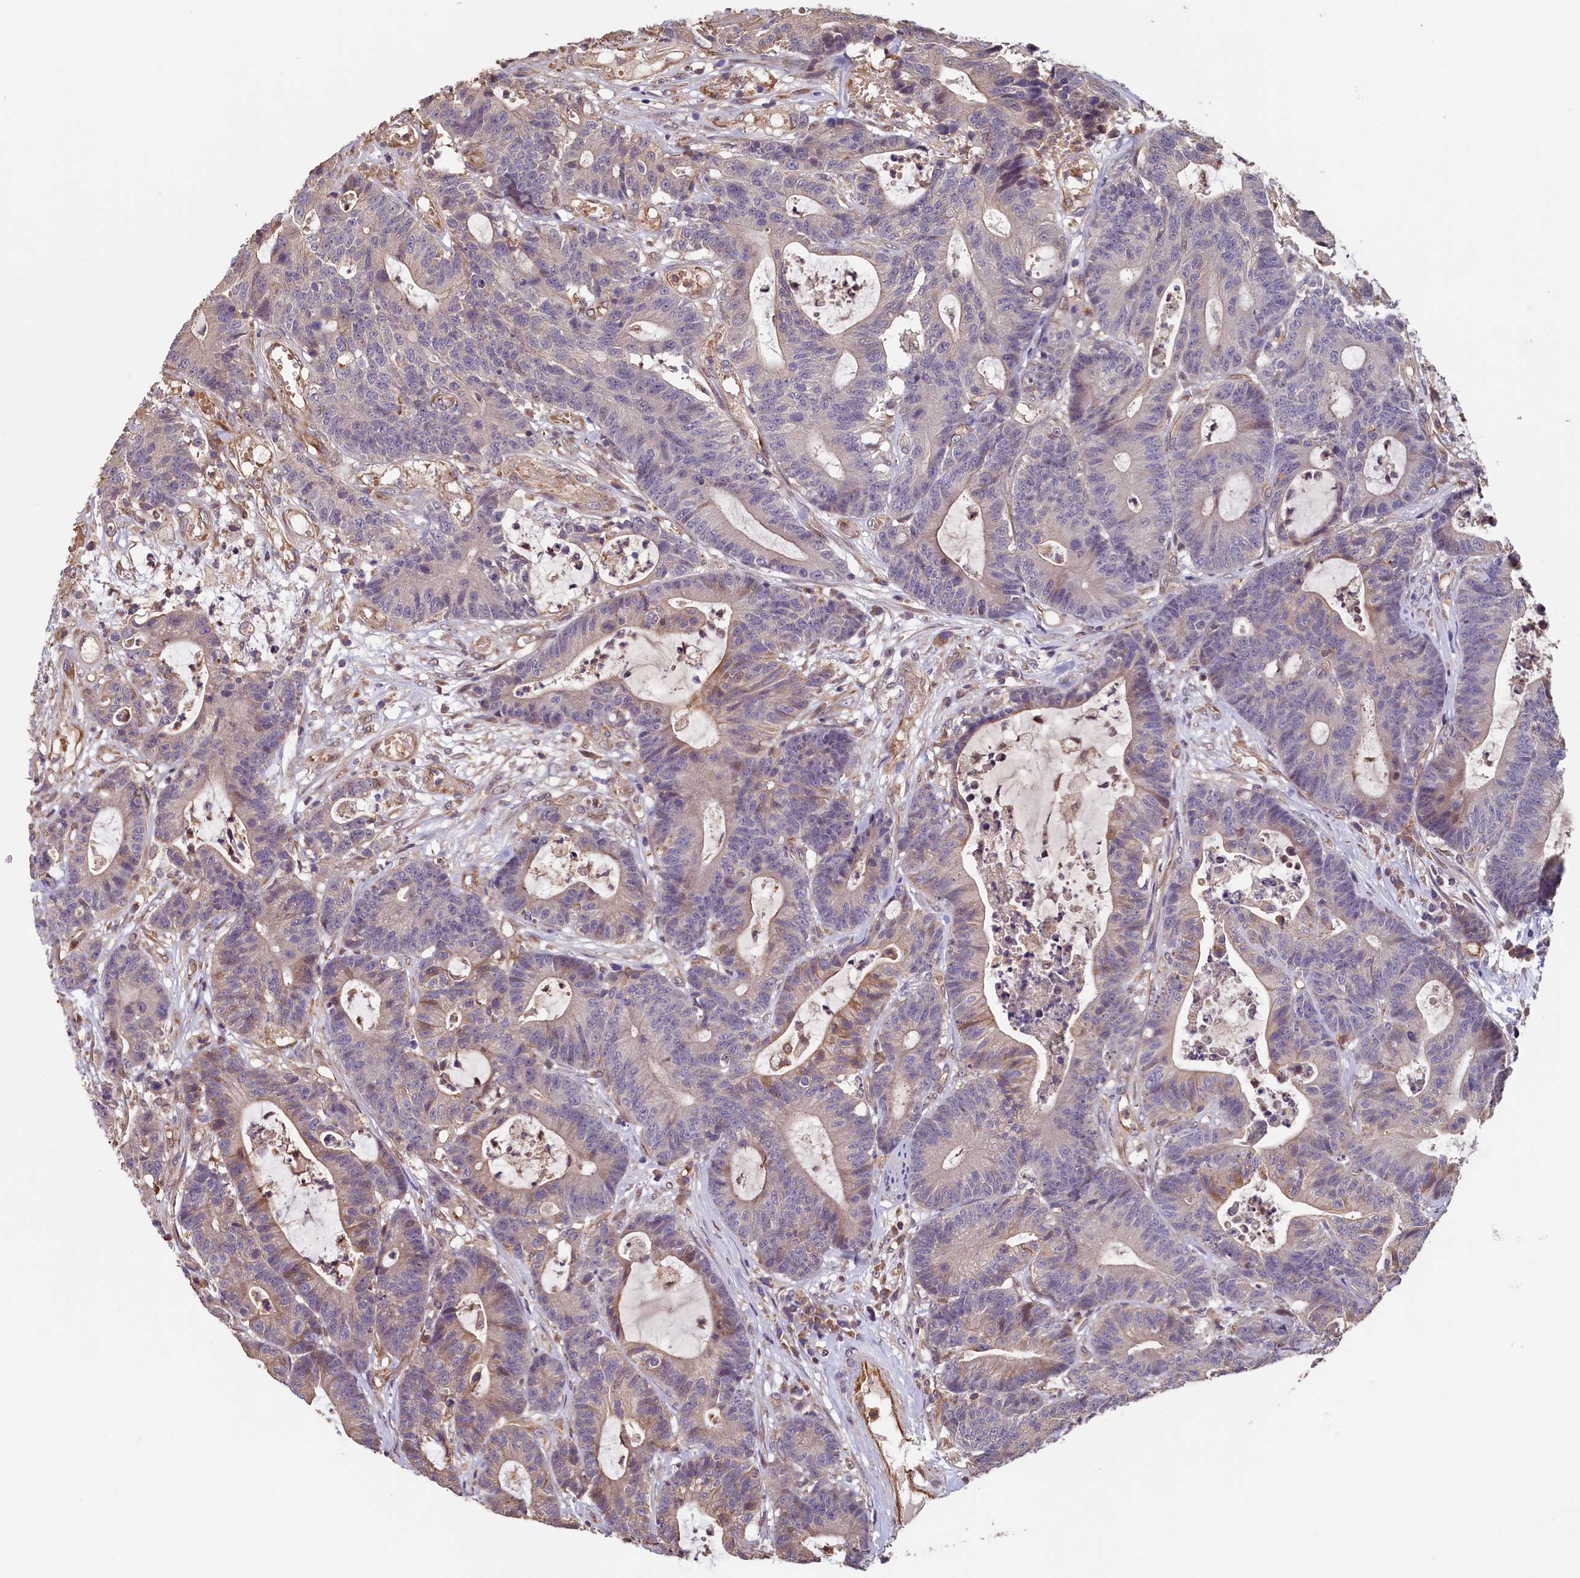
{"staining": {"intensity": "weak", "quantity": "<25%", "location": "cytoplasmic/membranous"}, "tissue": "colorectal cancer", "cell_type": "Tumor cells", "image_type": "cancer", "snomed": [{"axis": "morphology", "description": "Adenocarcinoma, NOS"}, {"axis": "topography", "description": "Colon"}], "caption": "Micrograph shows no significant protein staining in tumor cells of colorectal adenocarcinoma. (DAB (3,3'-diaminobenzidine) immunohistochemistry with hematoxylin counter stain).", "gene": "ACSBG1", "patient": {"sex": "female", "age": 84}}